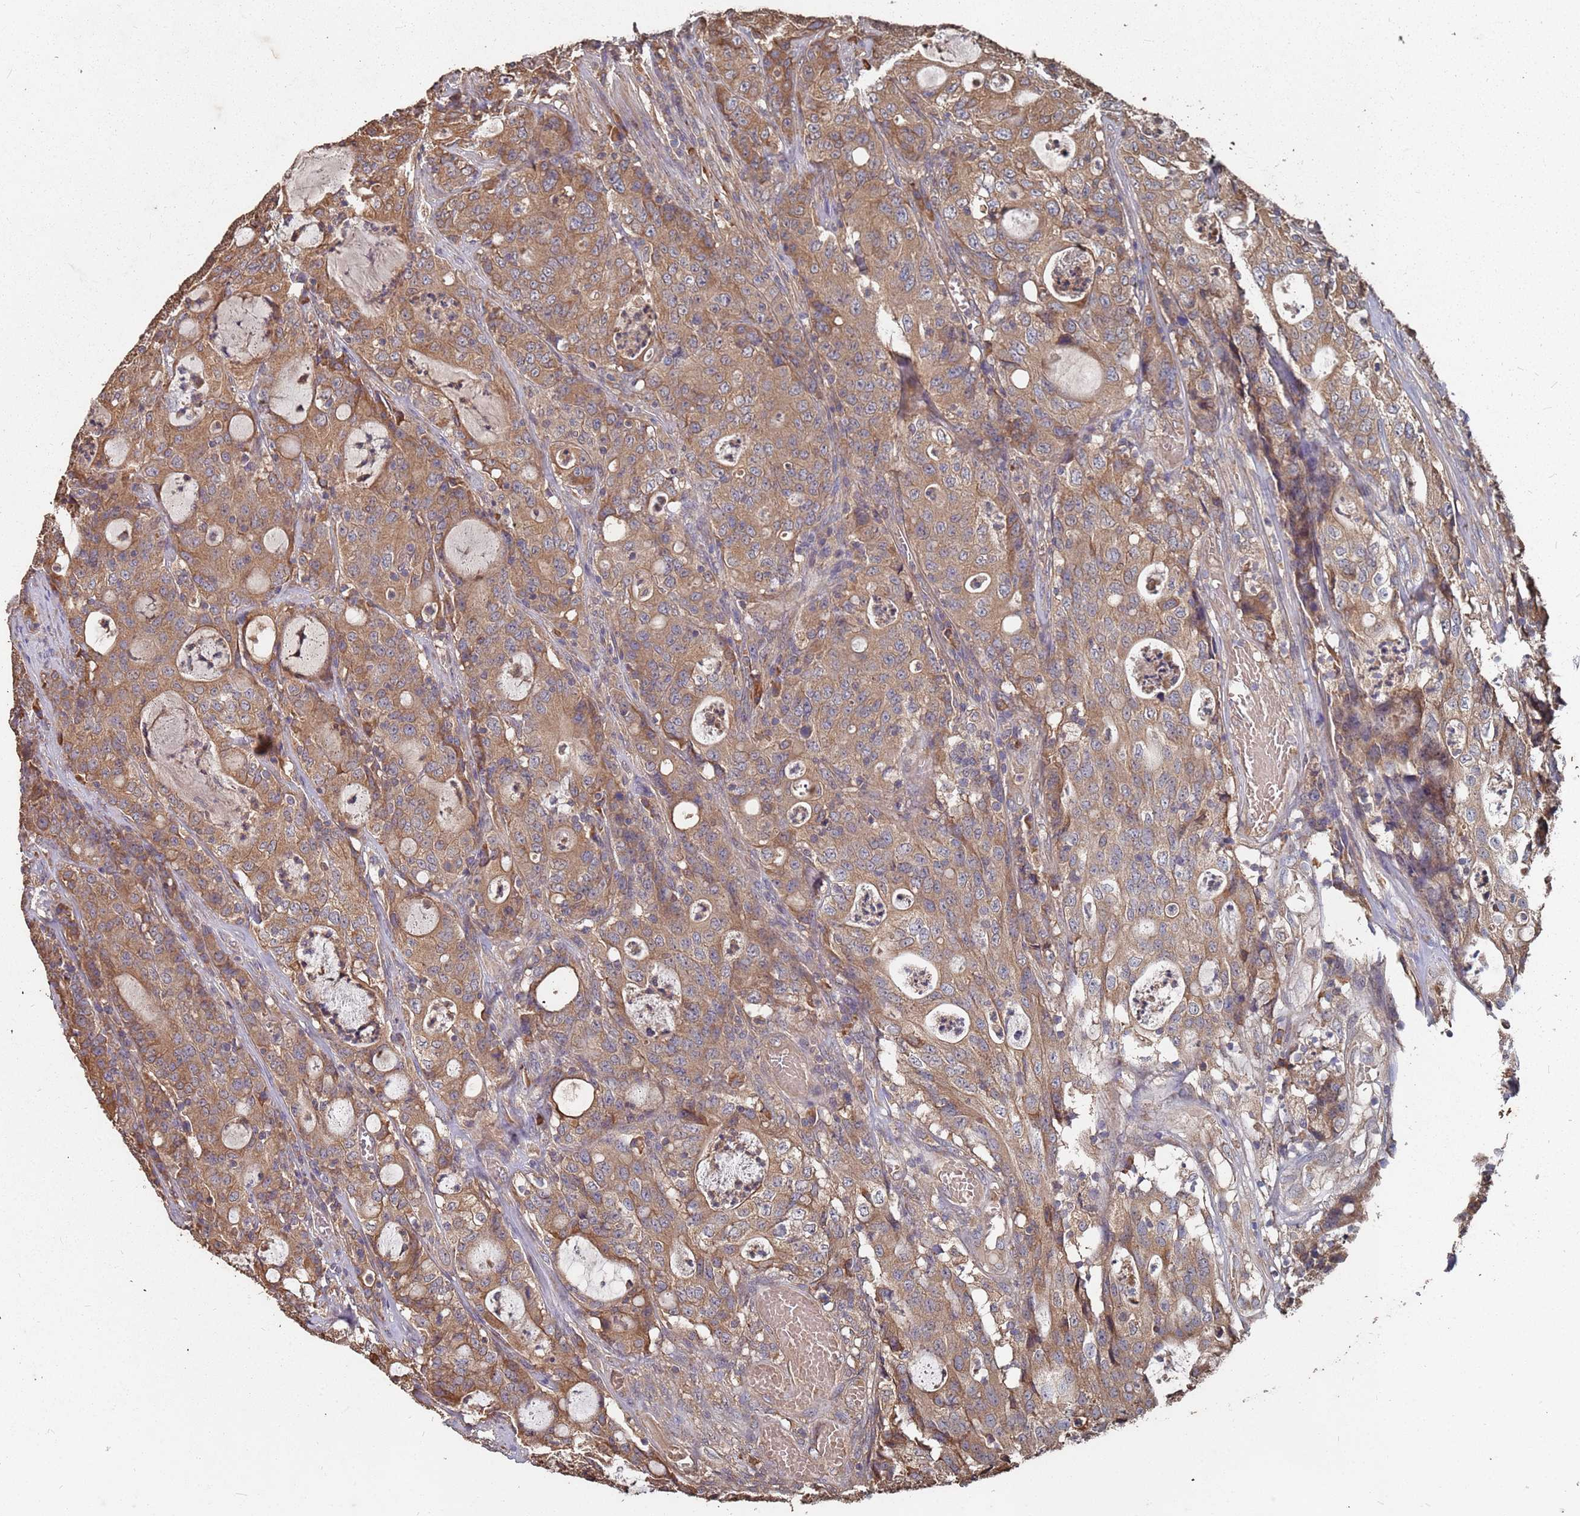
{"staining": {"intensity": "moderate", "quantity": ">75%", "location": "cytoplasmic/membranous"}, "tissue": "colorectal cancer", "cell_type": "Tumor cells", "image_type": "cancer", "snomed": [{"axis": "morphology", "description": "Adenocarcinoma, NOS"}, {"axis": "topography", "description": "Colon"}], "caption": "Tumor cells demonstrate medium levels of moderate cytoplasmic/membranous positivity in approximately >75% of cells in adenocarcinoma (colorectal). (DAB IHC, brown staining for protein, blue staining for nuclei).", "gene": "ATG5", "patient": {"sex": "male", "age": 83}}